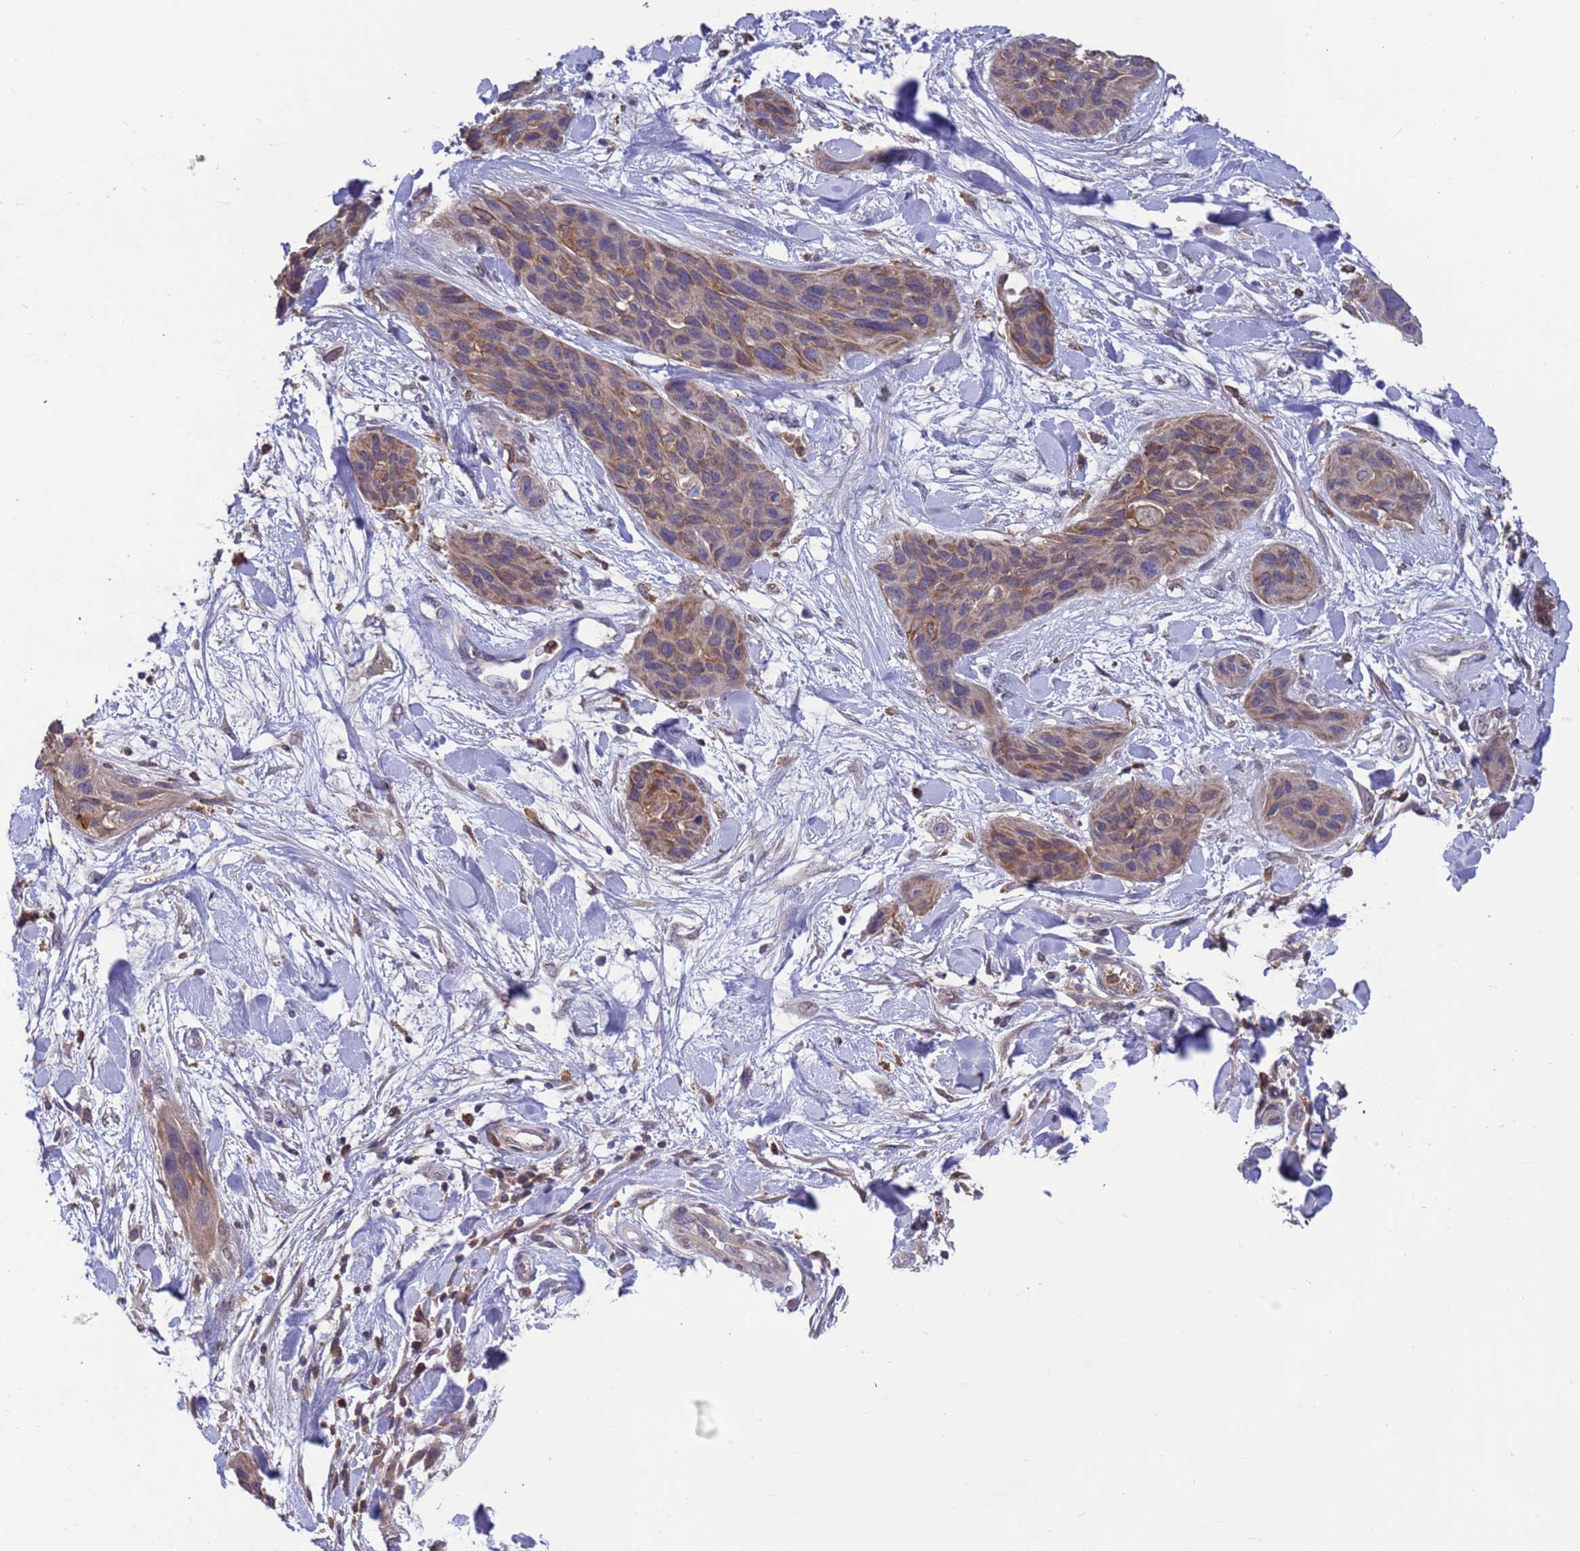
{"staining": {"intensity": "weak", "quantity": "<25%", "location": "cytoplasmic/membranous"}, "tissue": "lung cancer", "cell_type": "Tumor cells", "image_type": "cancer", "snomed": [{"axis": "morphology", "description": "Squamous cell carcinoma, NOS"}, {"axis": "topography", "description": "Lung"}], "caption": "Lung squamous cell carcinoma was stained to show a protein in brown. There is no significant expression in tumor cells.", "gene": "AMPD3", "patient": {"sex": "female", "age": 70}}